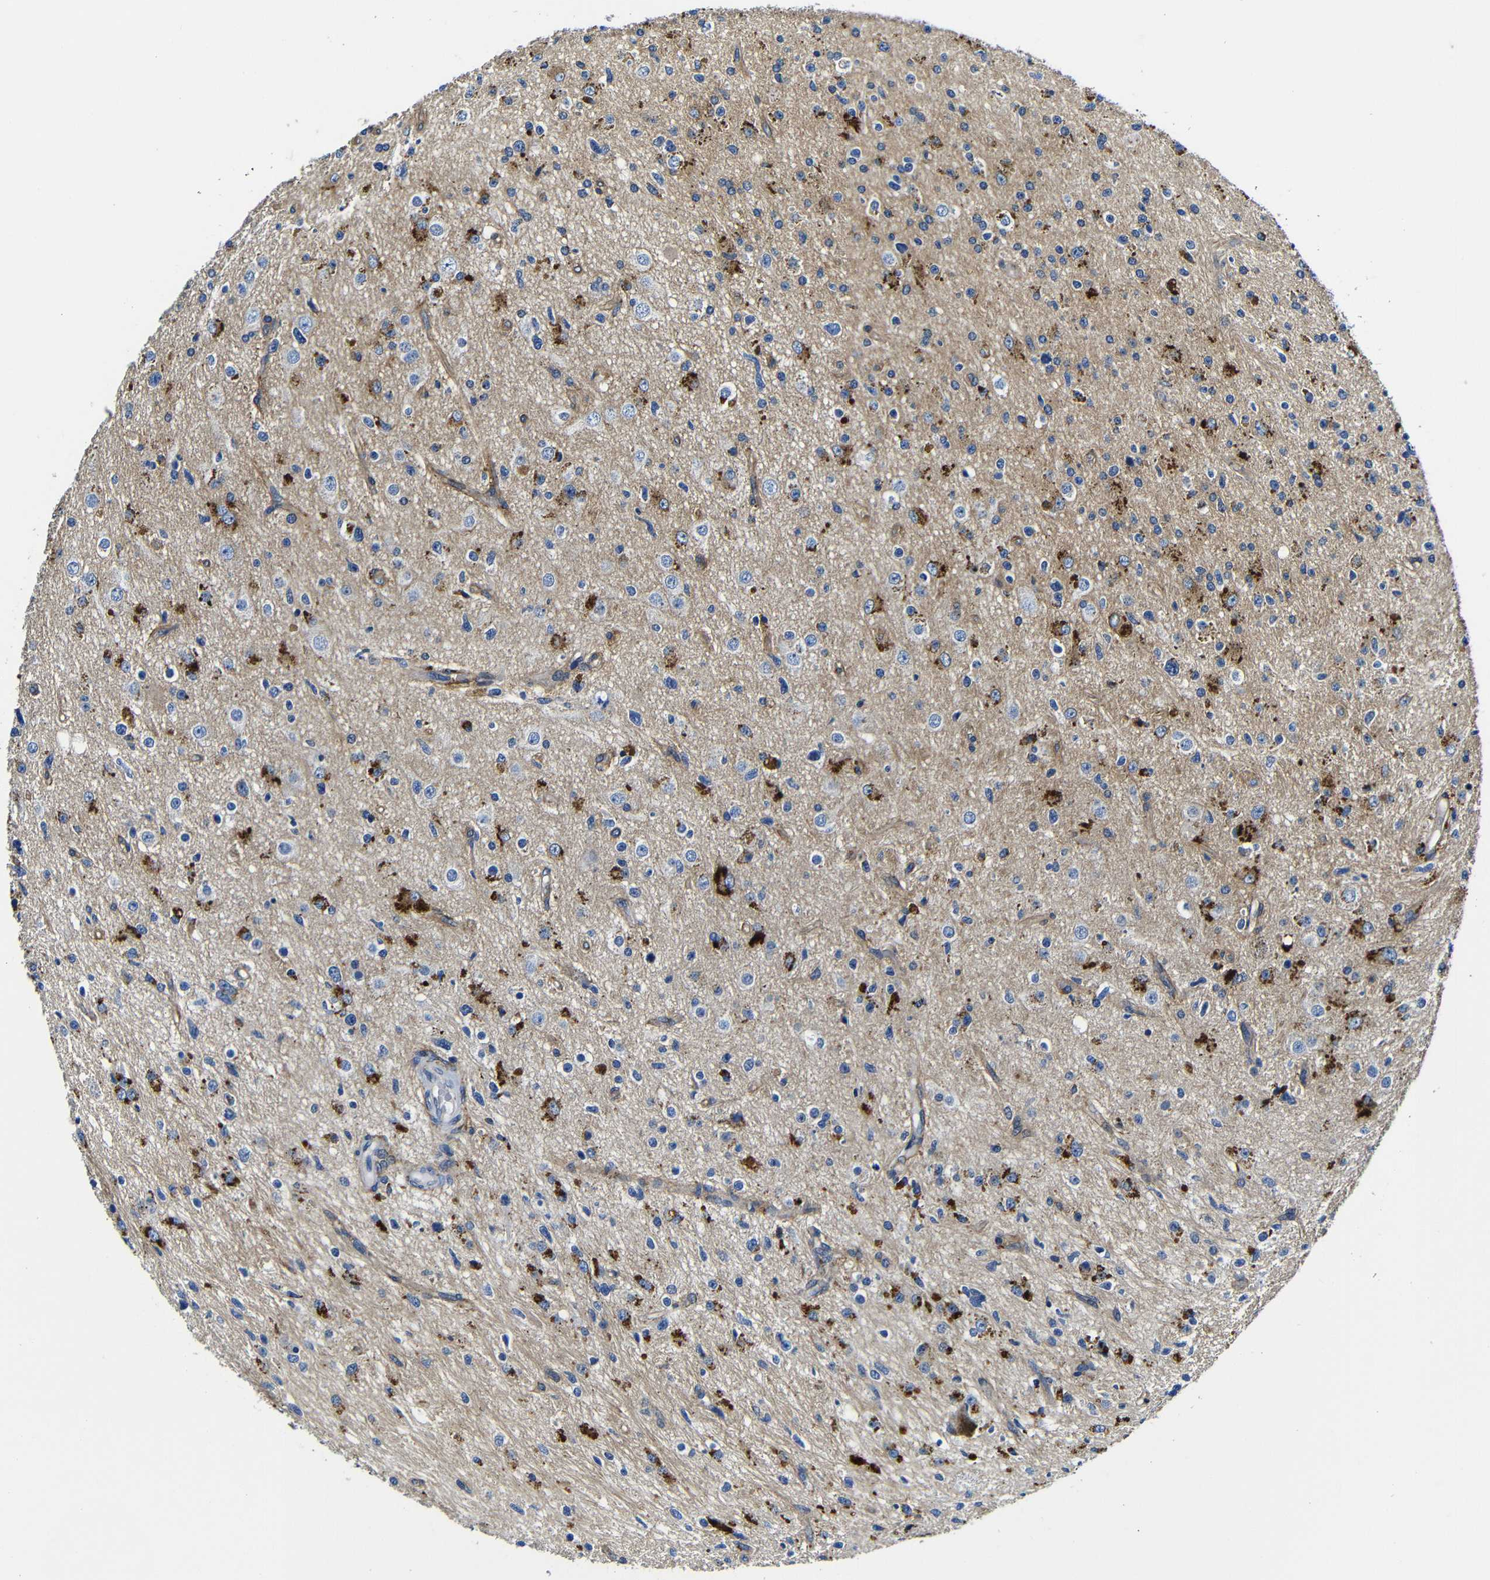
{"staining": {"intensity": "moderate", "quantity": "25%-75%", "location": "cytoplasmic/membranous"}, "tissue": "glioma", "cell_type": "Tumor cells", "image_type": "cancer", "snomed": [{"axis": "morphology", "description": "Glioma, malignant, High grade"}, {"axis": "topography", "description": "Brain"}], "caption": "An immunohistochemistry micrograph of tumor tissue is shown. Protein staining in brown highlights moderate cytoplasmic/membranous positivity in malignant glioma (high-grade) within tumor cells.", "gene": "GIMAP2", "patient": {"sex": "male", "age": 33}}